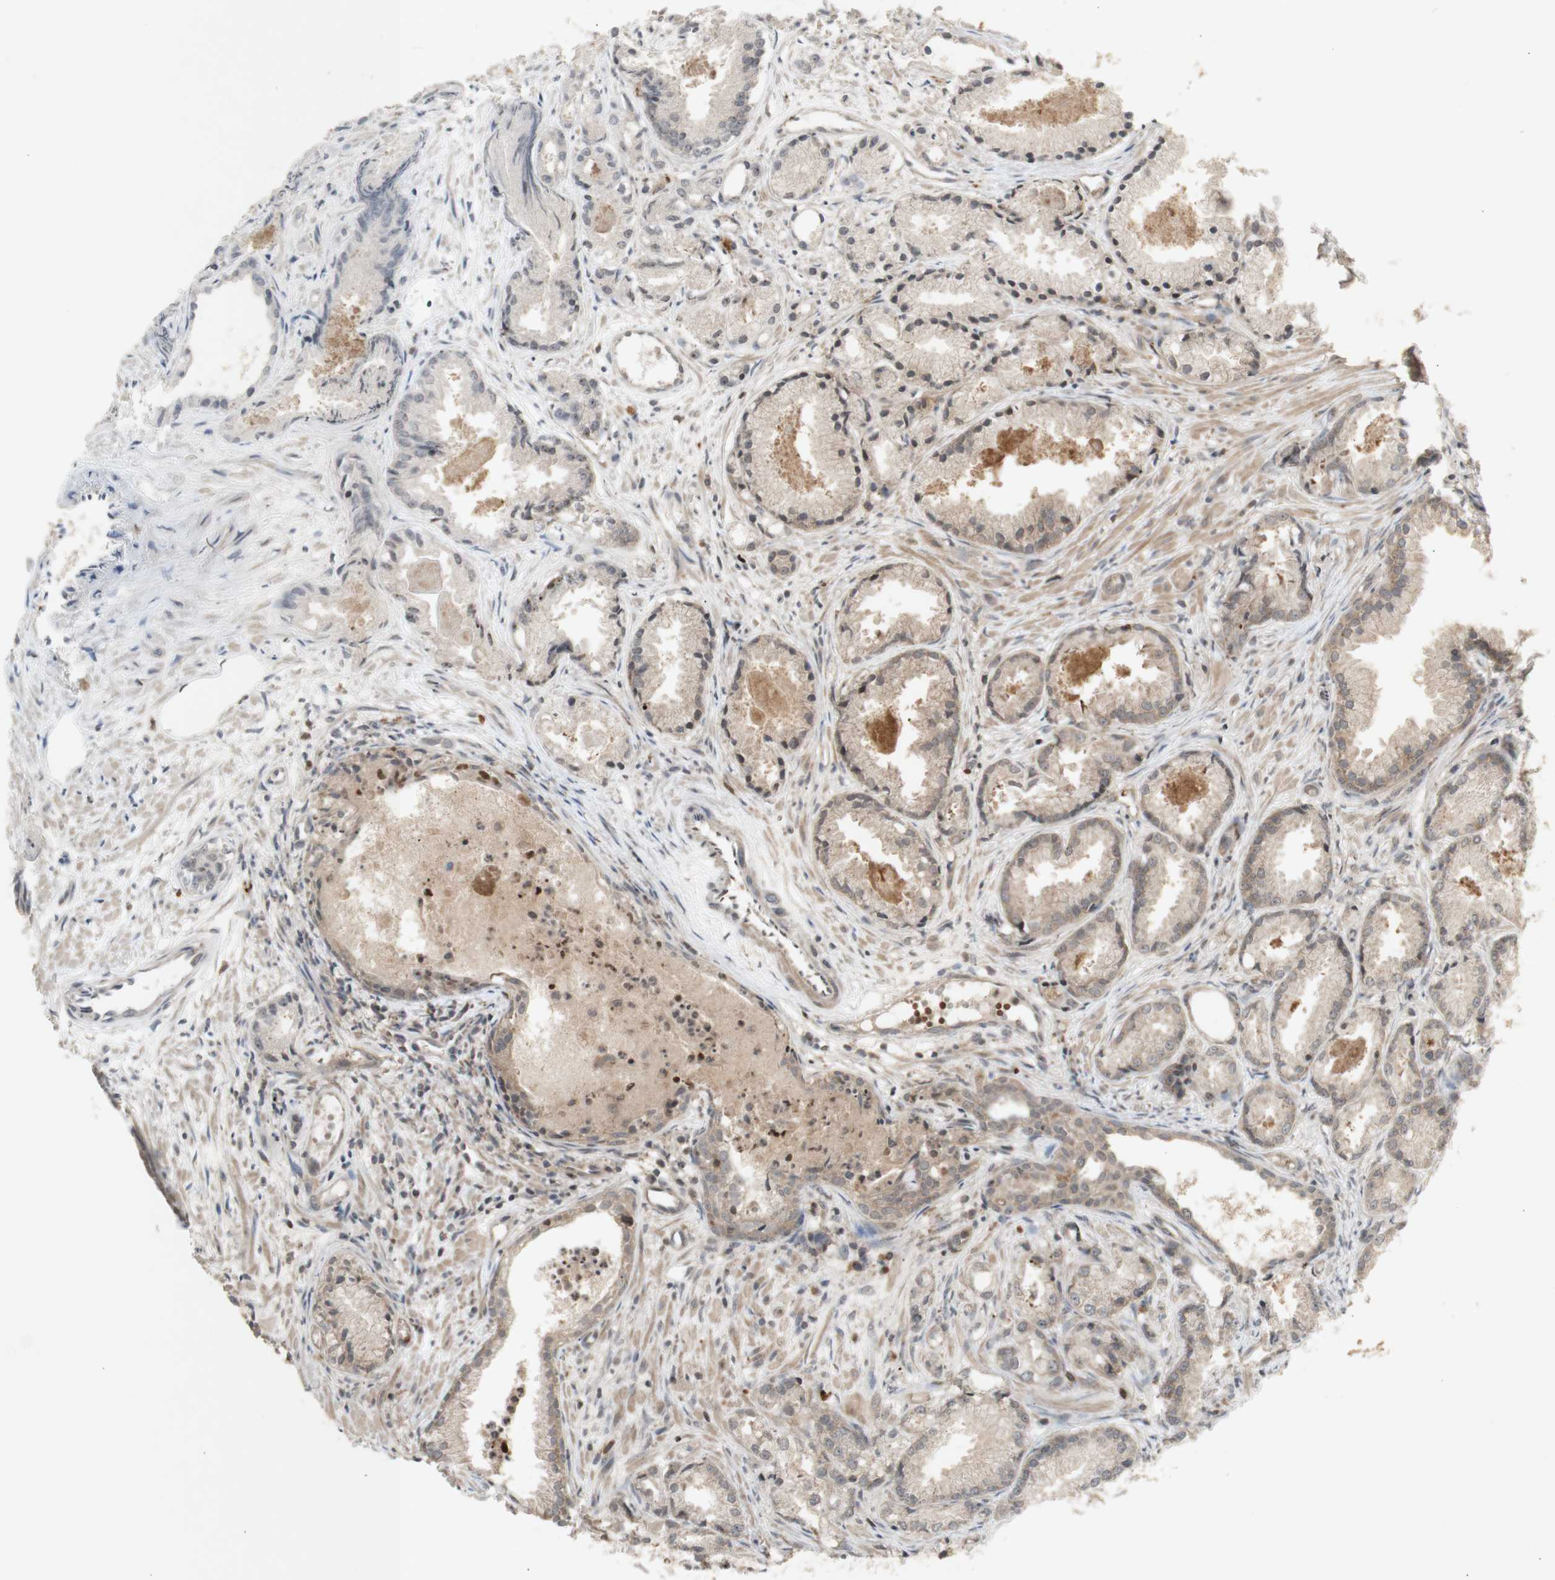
{"staining": {"intensity": "weak", "quantity": ">75%", "location": "cytoplasmic/membranous,nuclear"}, "tissue": "prostate cancer", "cell_type": "Tumor cells", "image_type": "cancer", "snomed": [{"axis": "morphology", "description": "Adenocarcinoma, Low grade"}, {"axis": "topography", "description": "Prostate"}], "caption": "Protein staining of prostate cancer (adenocarcinoma (low-grade)) tissue reveals weak cytoplasmic/membranous and nuclear expression in approximately >75% of tumor cells. The staining is performed using DAB (3,3'-diaminobenzidine) brown chromogen to label protein expression. The nuclei are counter-stained blue using hematoxylin.", "gene": "INS", "patient": {"sex": "male", "age": 72}}